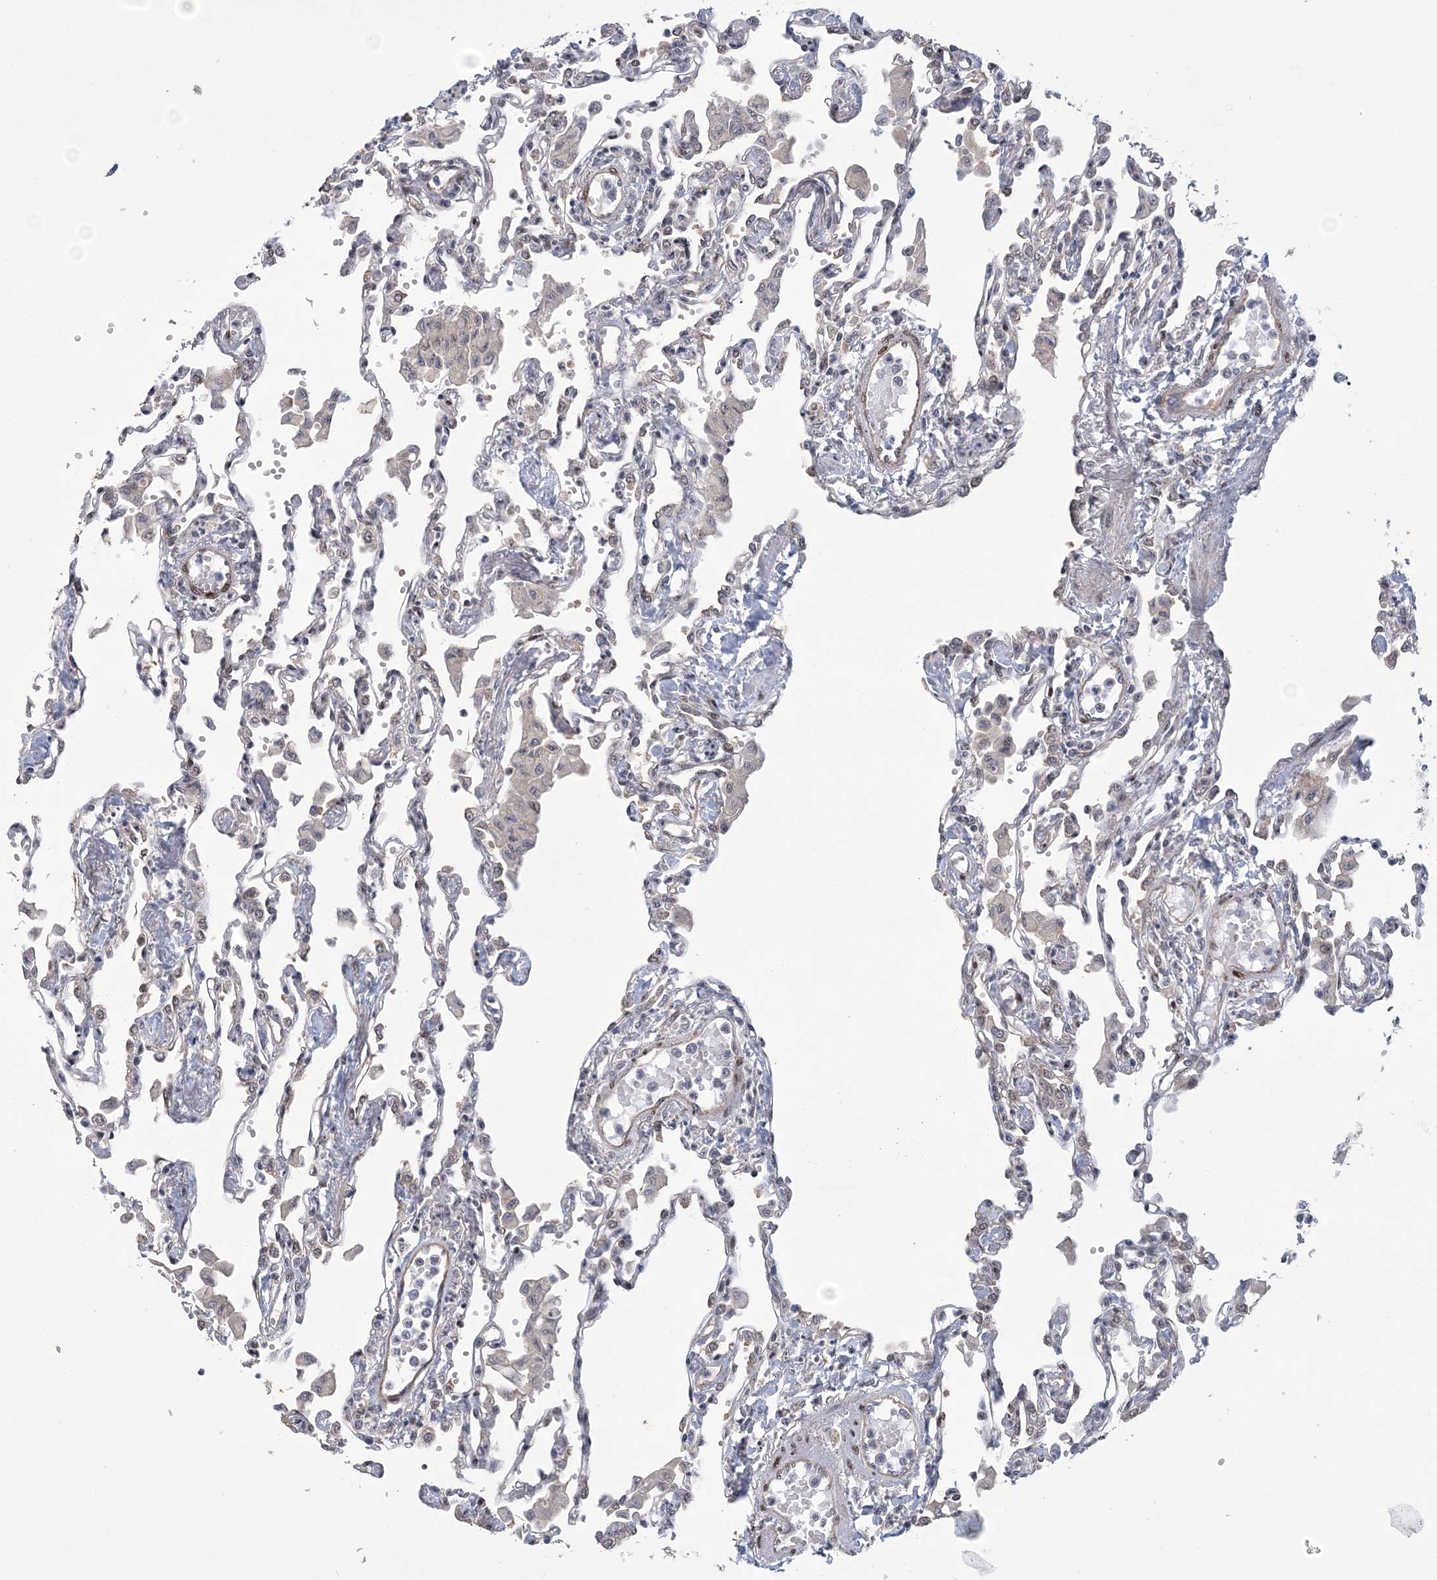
{"staining": {"intensity": "negative", "quantity": "none", "location": "none"}, "tissue": "lung", "cell_type": "Alveolar cells", "image_type": "normal", "snomed": [{"axis": "morphology", "description": "Normal tissue, NOS"}, {"axis": "topography", "description": "Bronchus"}, {"axis": "topography", "description": "Lung"}], "caption": "Immunohistochemistry of unremarkable lung reveals no staining in alveolar cells.", "gene": "HOMEZ", "patient": {"sex": "female", "age": 49}}